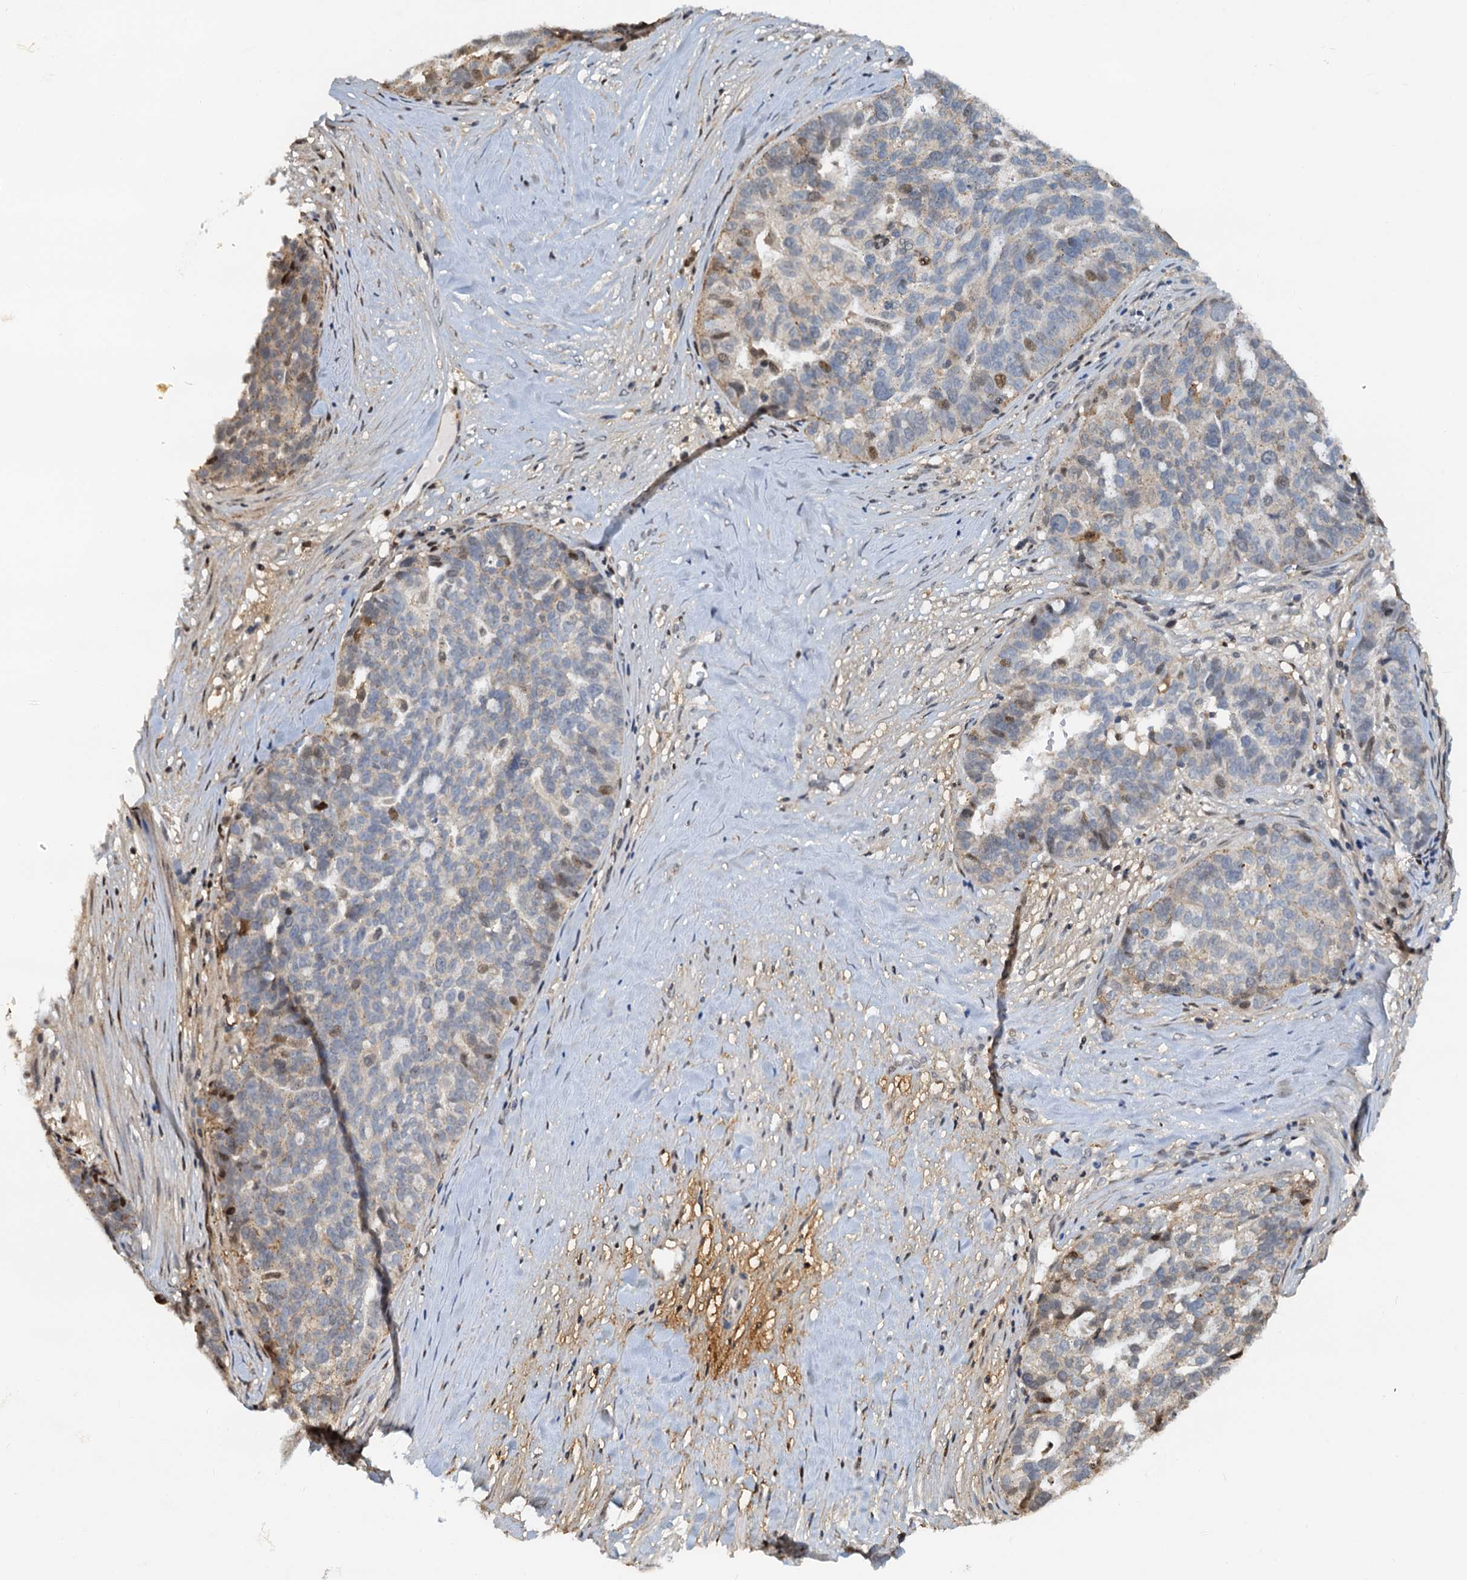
{"staining": {"intensity": "moderate", "quantity": "<25%", "location": "nuclear"}, "tissue": "ovarian cancer", "cell_type": "Tumor cells", "image_type": "cancer", "snomed": [{"axis": "morphology", "description": "Cystadenocarcinoma, serous, NOS"}, {"axis": "topography", "description": "Ovary"}], "caption": "IHC (DAB) staining of ovarian cancer (serous cystadenocarcinoma) shows moderate nuclear protein staining in approximately <25% of tumor cells.", "gene": "PTGES3", "patient": {"sex": "female", "age": 59}}